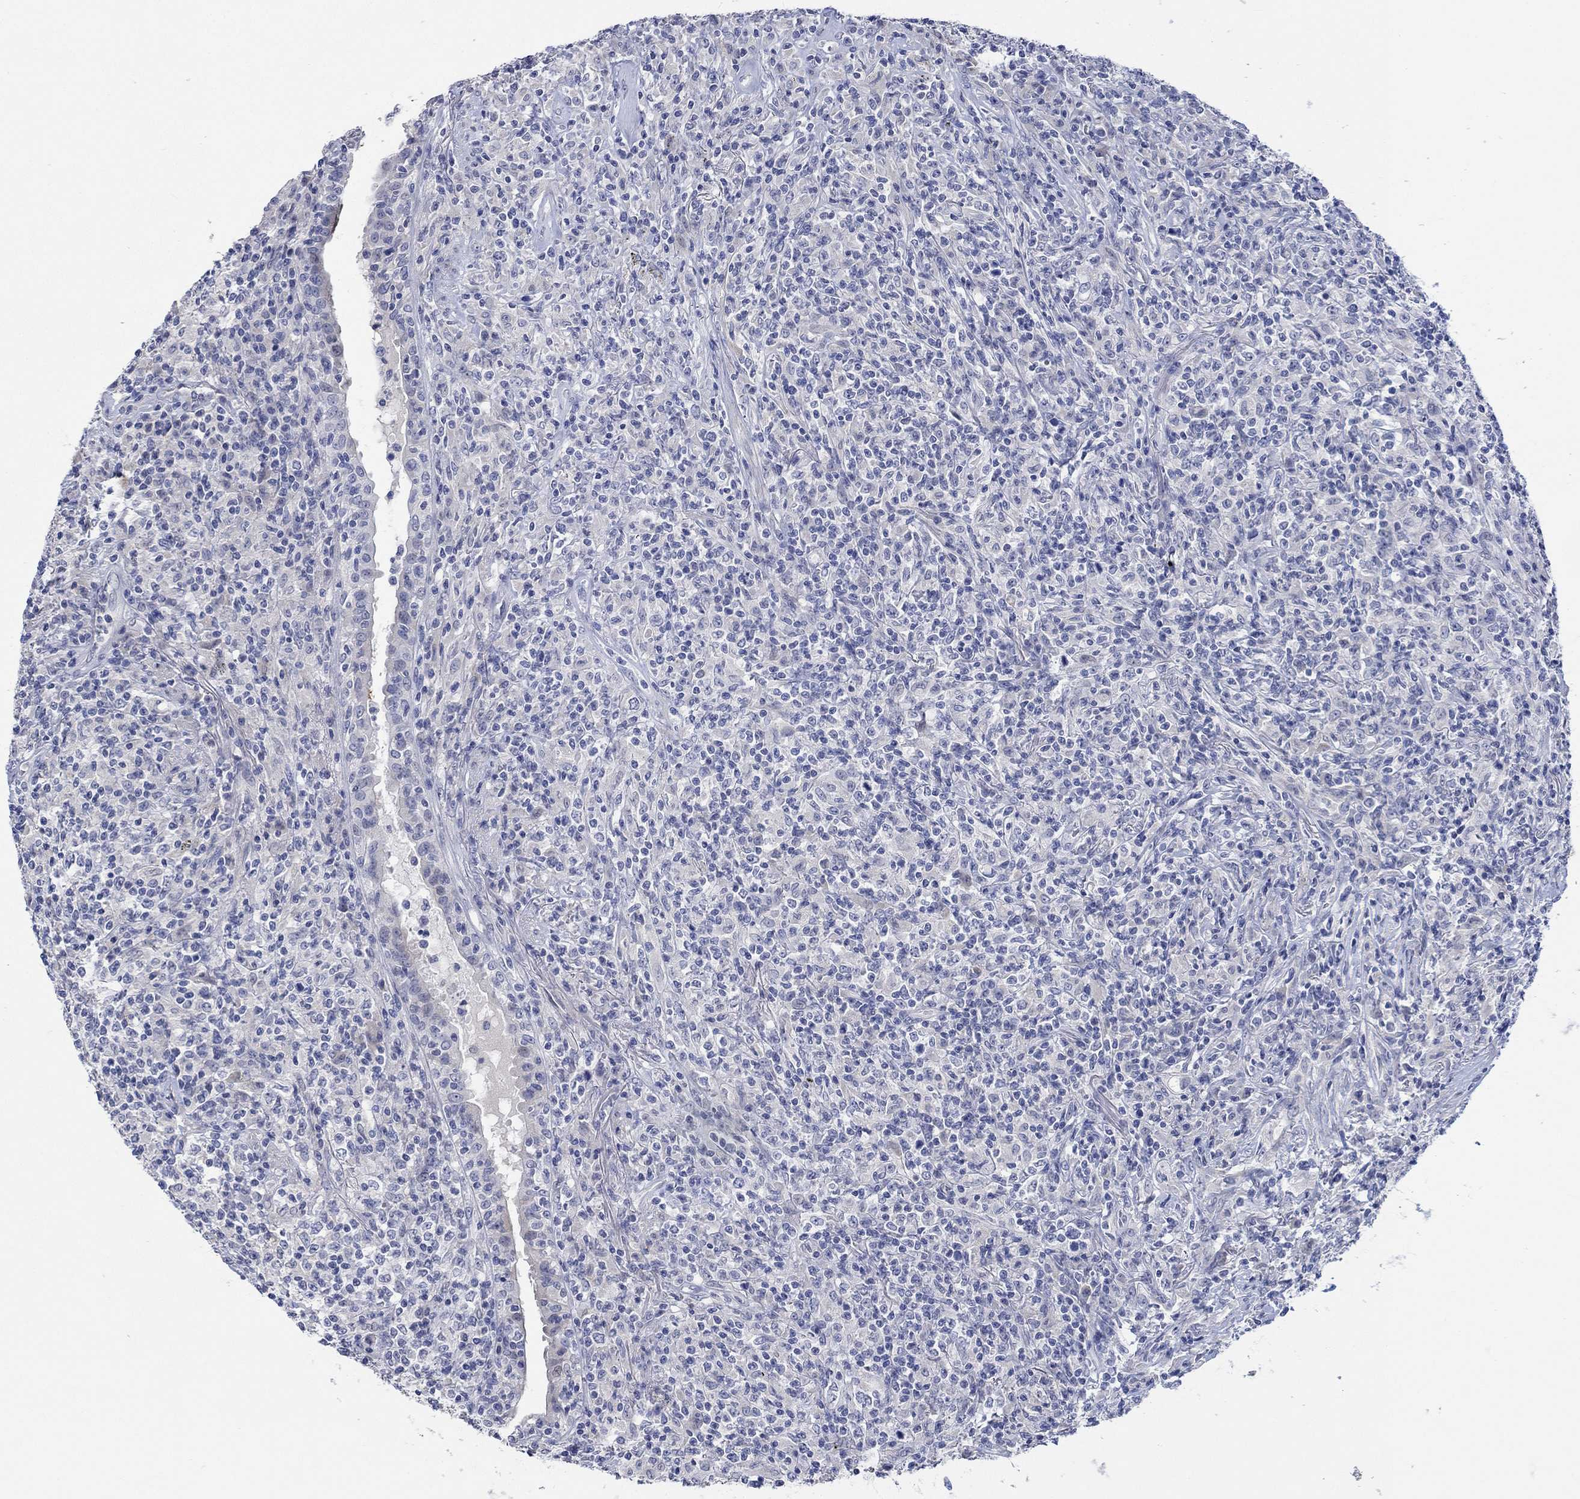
{"staining": {"intensity": "negative", "quantity": "none", "location": "none"}, "tissue": "lymphoma", "cell_type": "Tumor cells", "image_type": "cancer", "snomed": [{"axis": "morphology", "description": "Malignant lymphoma, non-Hodgkin's type, High grade"}, {"axis": "topography", "description": "Lung"}], "caption": "Immunohistochemical staining of high-grade malignant lymphoma, non-Hodgkin's type exhibits no significant positivity in tumor cells. Brightfield microscopy of immunohistochemistry stained with DAB (brown) and hematoxylin (blue), captured at high magnification.", "gene": "DLK1", "patient": {"sex": "male", "age": 79}}